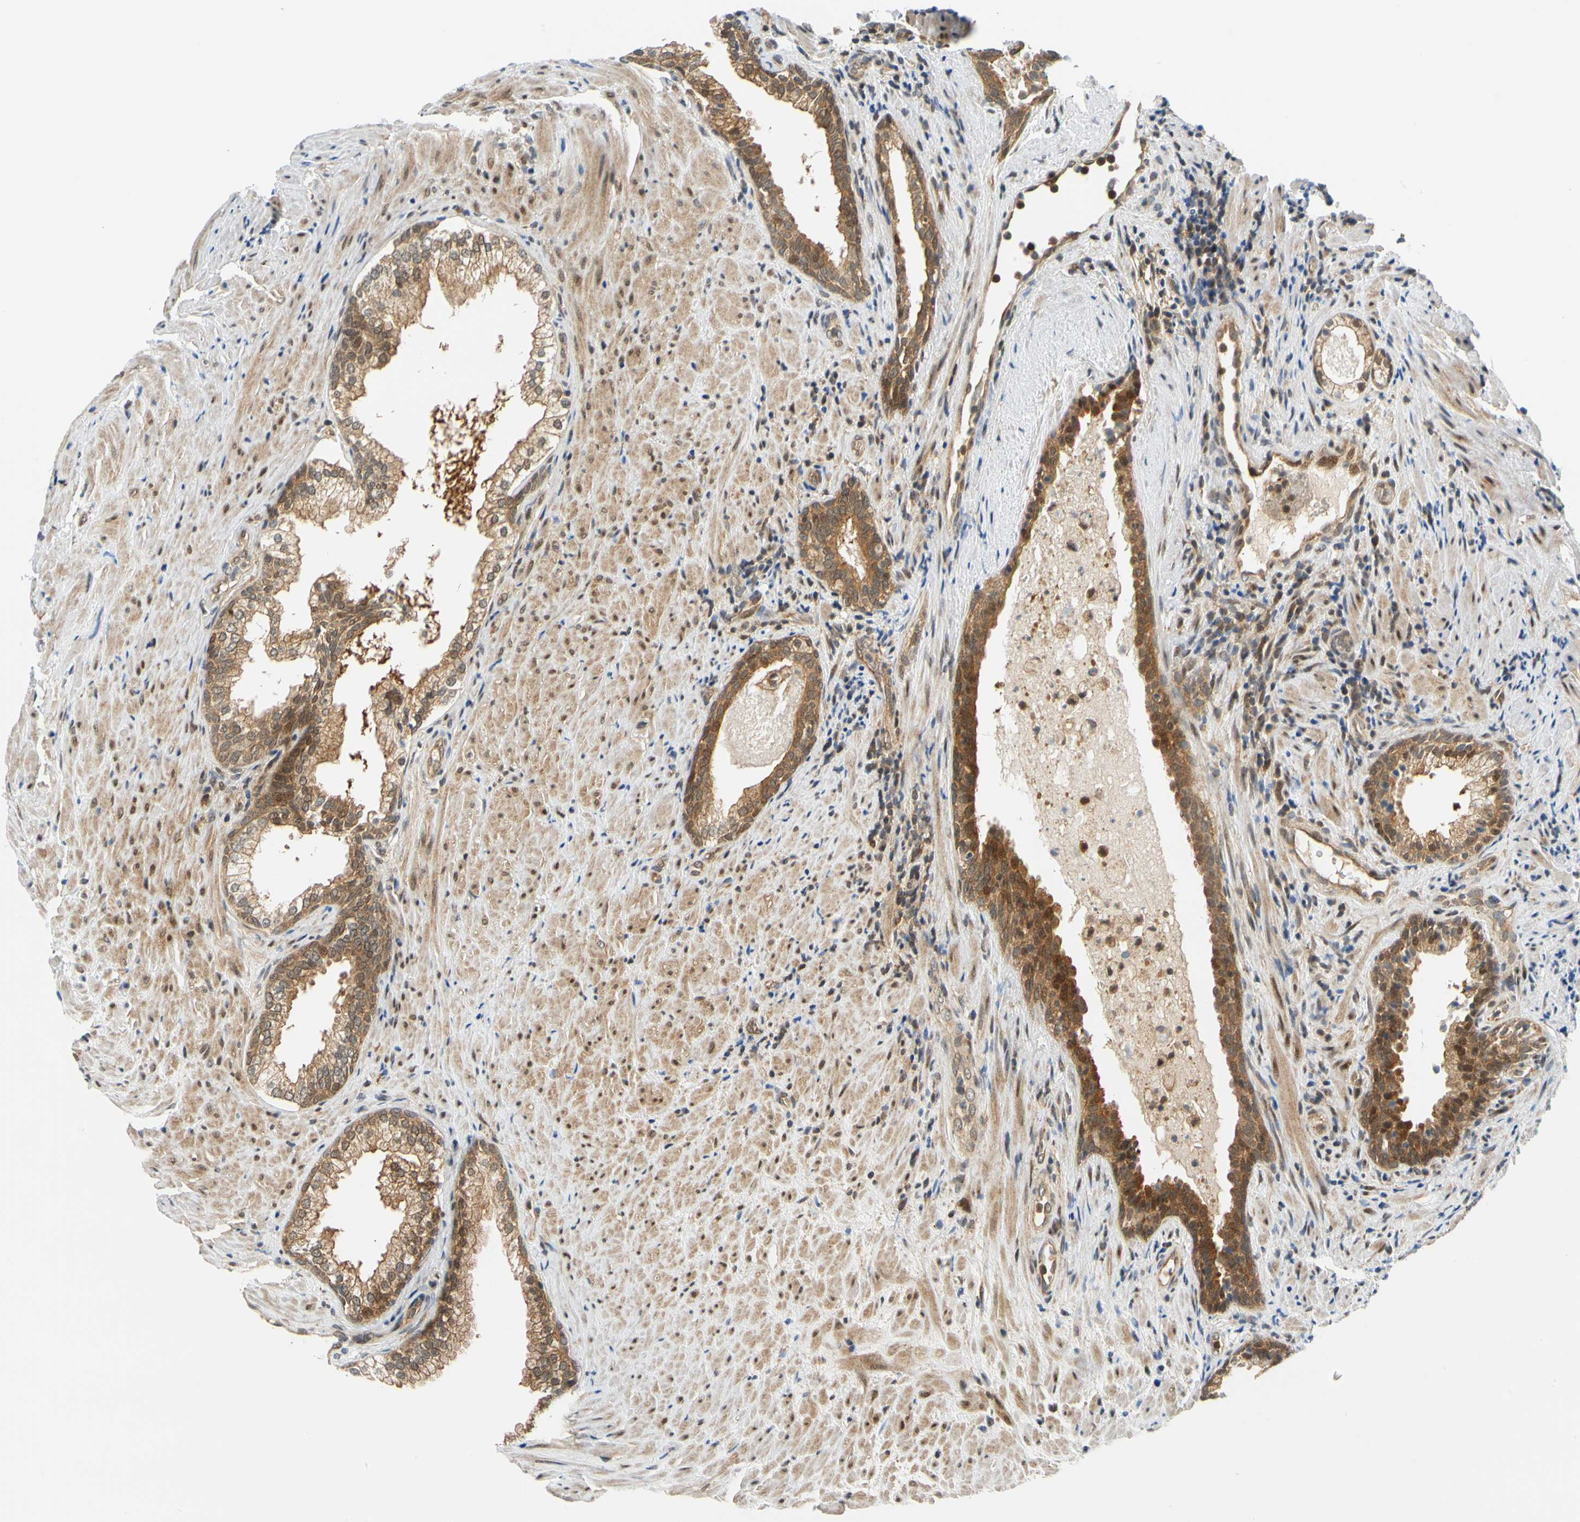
{"staining": {"intensity": "moderate", "quantity": ">75%", "location": "cytoplasmic/membranous,nuclear"}, "tissue": "prostate", "cell_type": "Glandular cells", "image_type": "normal", "snomed": [{"axis": "morphology", "description": "Normal tissue, NOS"}, {"axis": "topography", "description": "Prostate"}], "caption": "Immunohistochemical staining of normal prostate exhibits >75% levels of moderate cytoplasmic/membranous,nuclear protein positivity in approximately >75% of glandular cells. (Brightfield microscopy of DAB IHC at high magnification).", "gene": "MAPK9", "patient": {"sex": "male", "age": 76}}